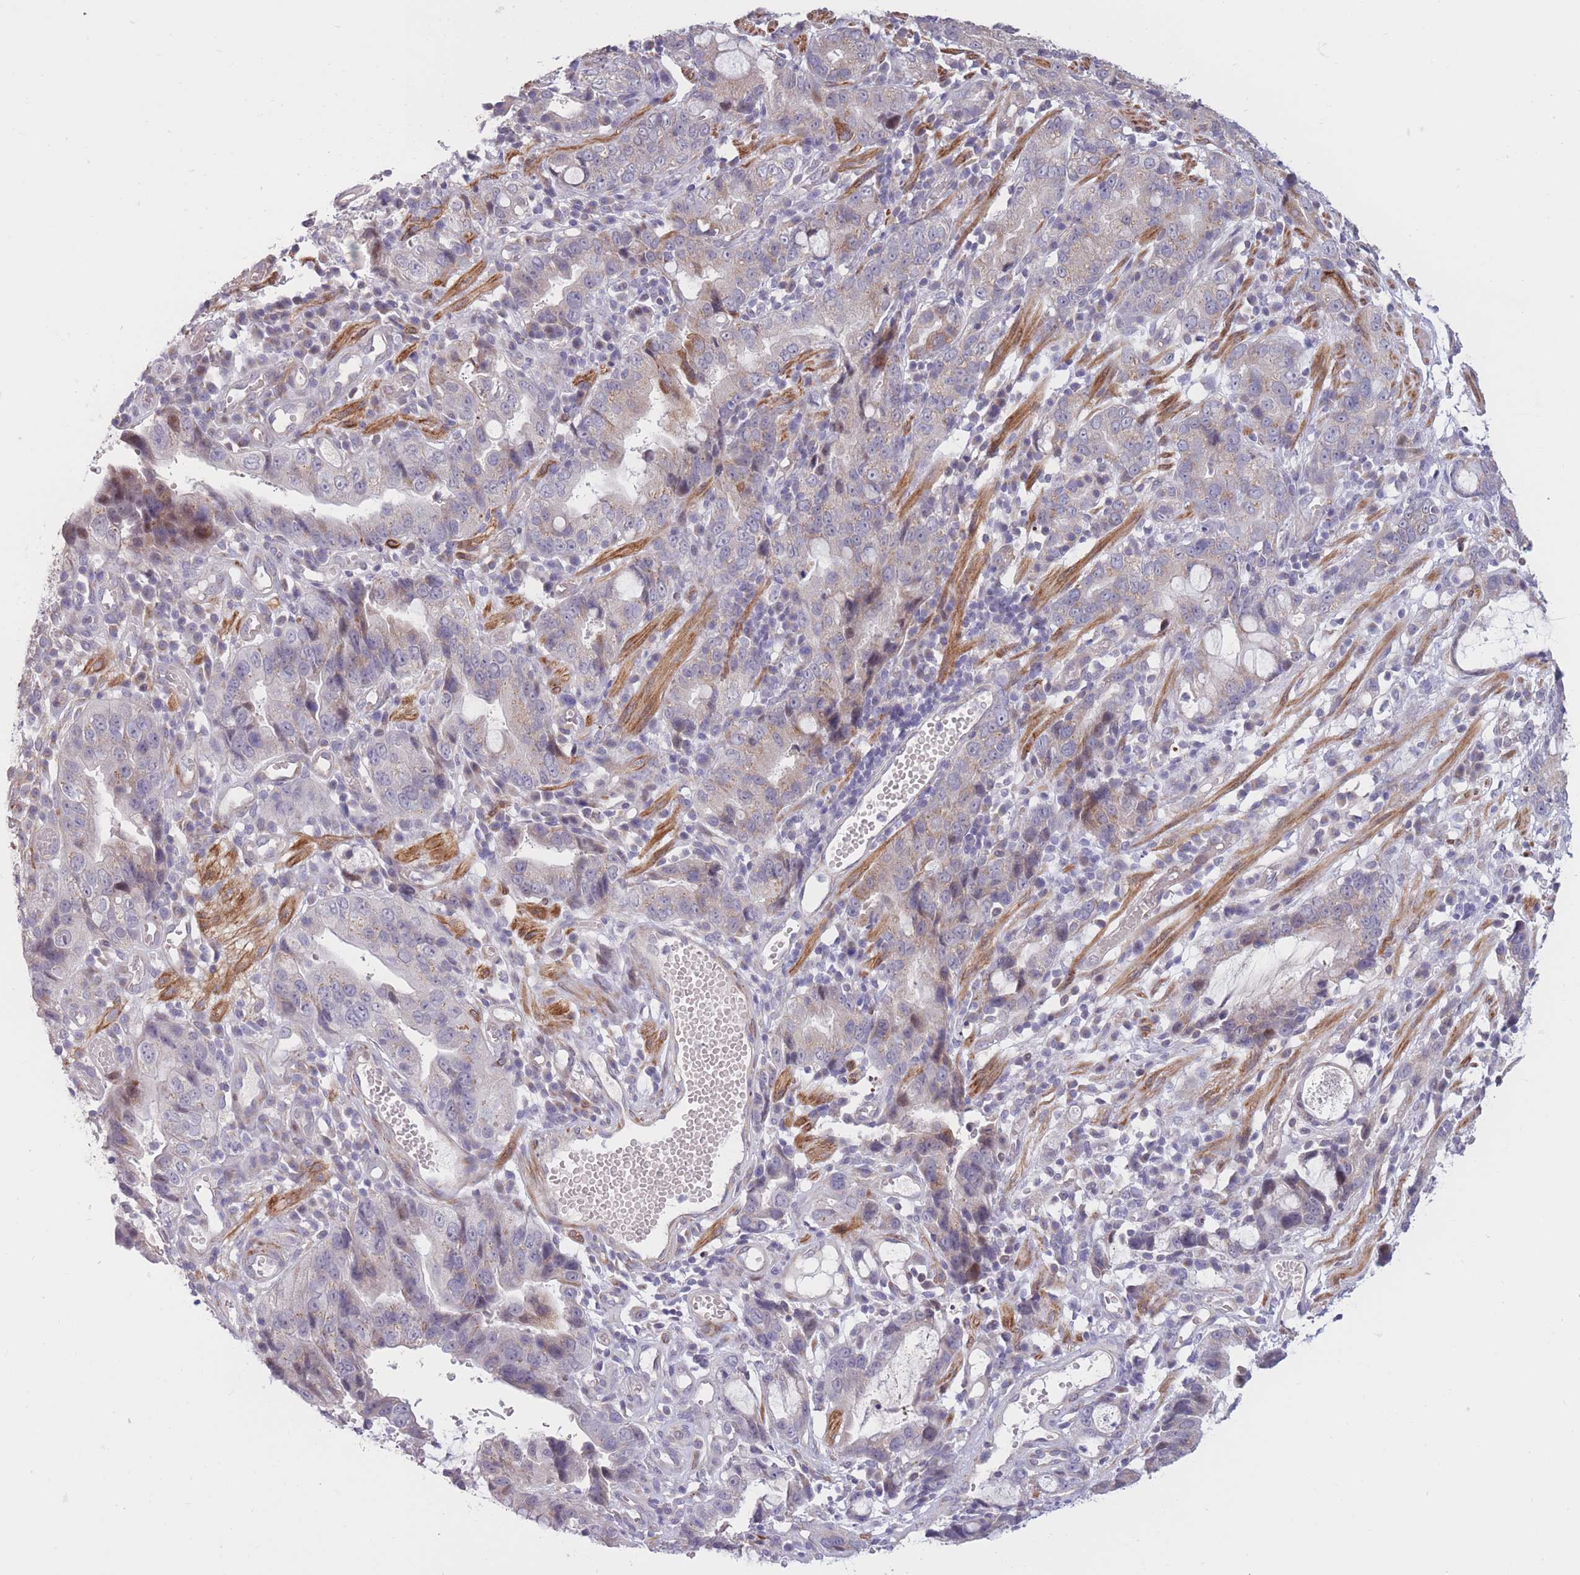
{"staining": {"intensity": "weak", "quantity": "<25%", "location": "cytoplasmic/membranous"}, "tissue": "stomach cancer", "cell_type": "Tumor cells", "image_type": "cancer", "snomed": [{"axis": "morphology", "description": "Adenocarcinoma, NOS"}, {"axis": "topography", "description": "Stomach"}], "caption": "Micrograph shows no protein staining in tumor cells of adenocarcinoma (stomach) tissue.", "gene": "CCNQ", "patient": {"sex": "male", "age": 55}}